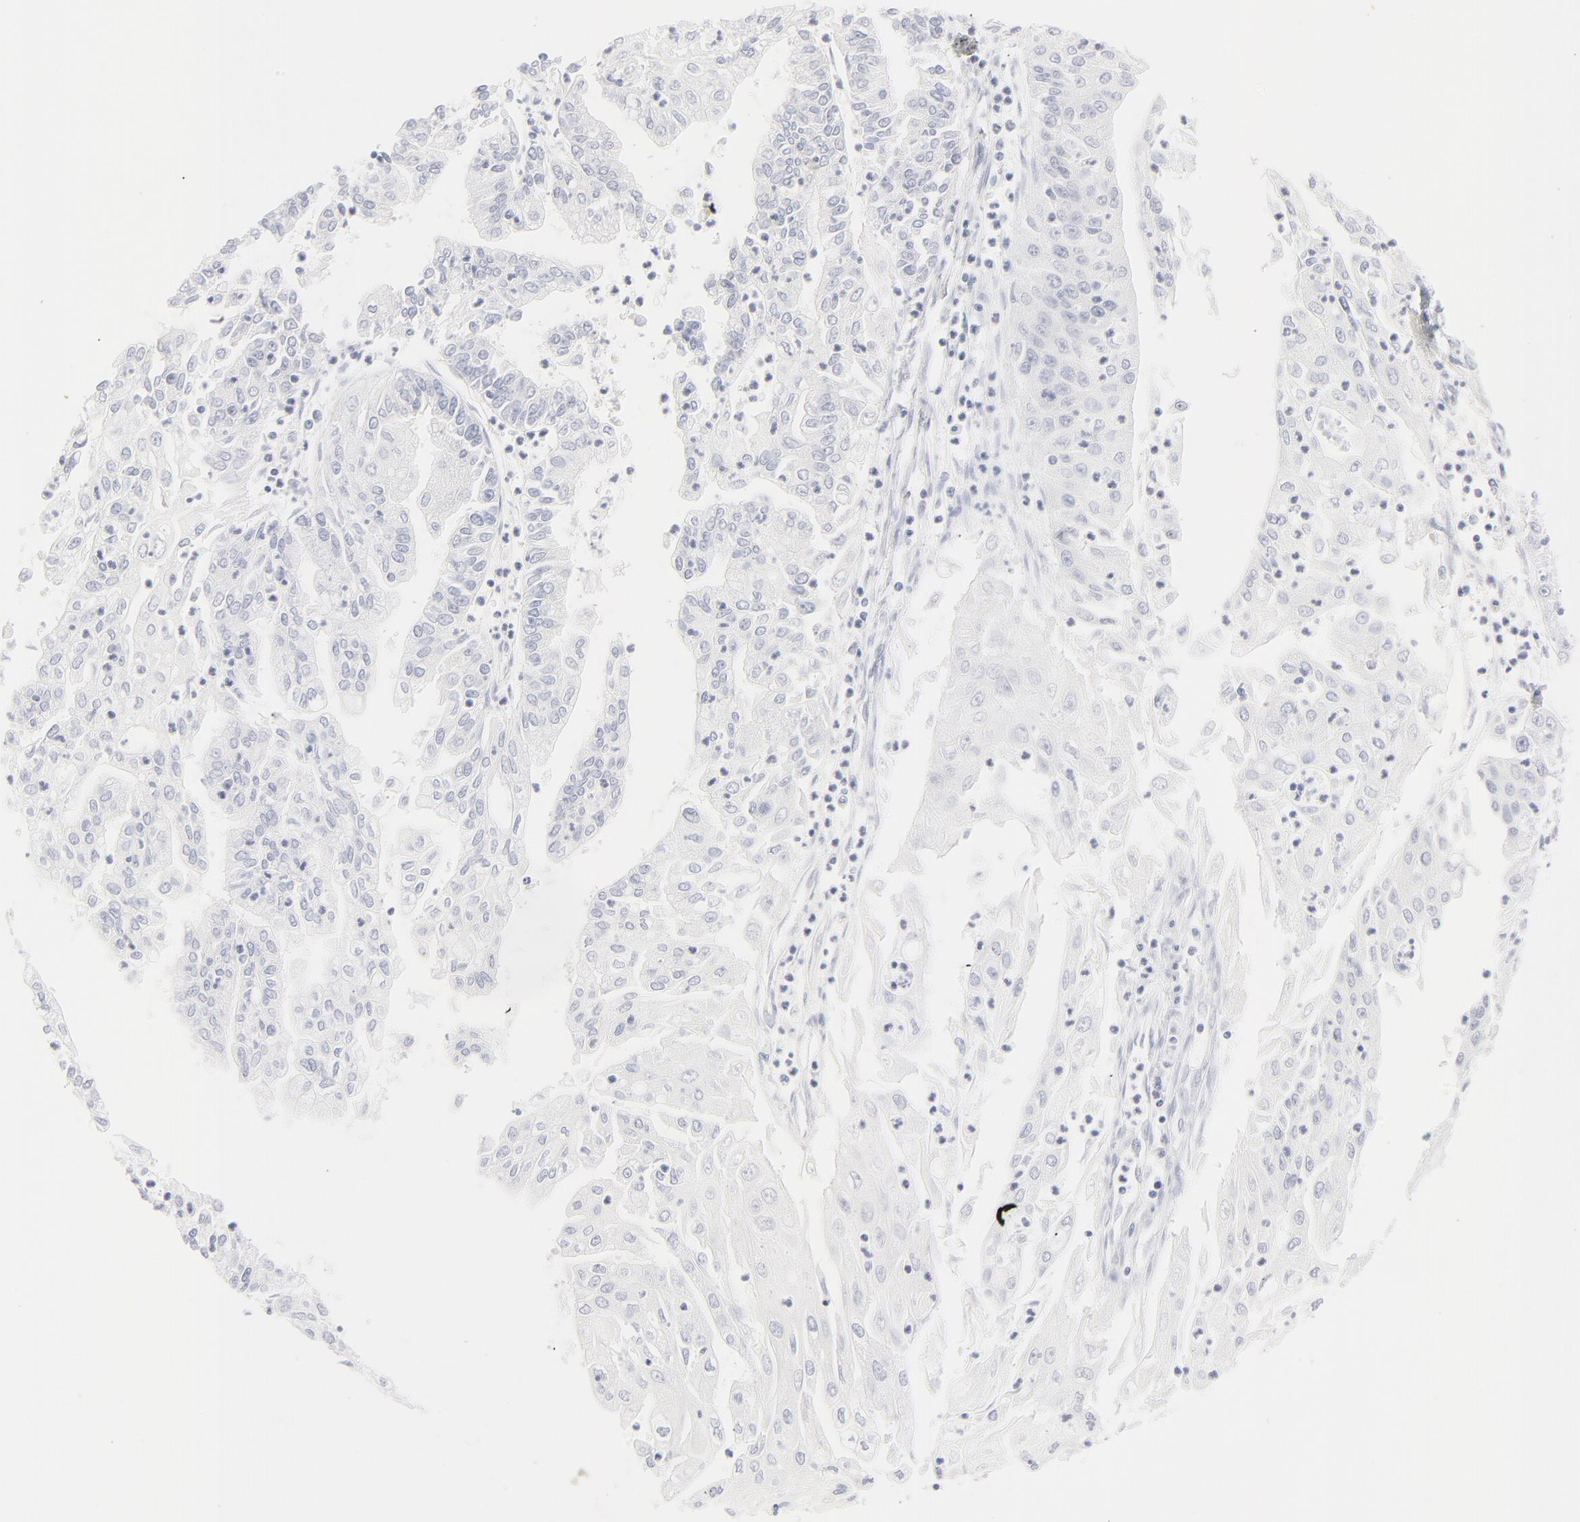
{"staining": {"intensity": "negative", "quantity": "none", "location": "none"}, "tissue": "endometrial cancer", "cell_type": "Tumor cells", "image_type": "cancer", "snomed": [{"axis": "morphology", "description": "Adenocarcinoma, NOS"}, {"axis": "topography", "description": "Endometrium"}], "caption": "Endometrial adenocarcinoma was stained to show a protein in brown. There is no significant positivity in tumor cells.", "gene": "NPNT", "patient": {"sex": "female", "age": 75}}